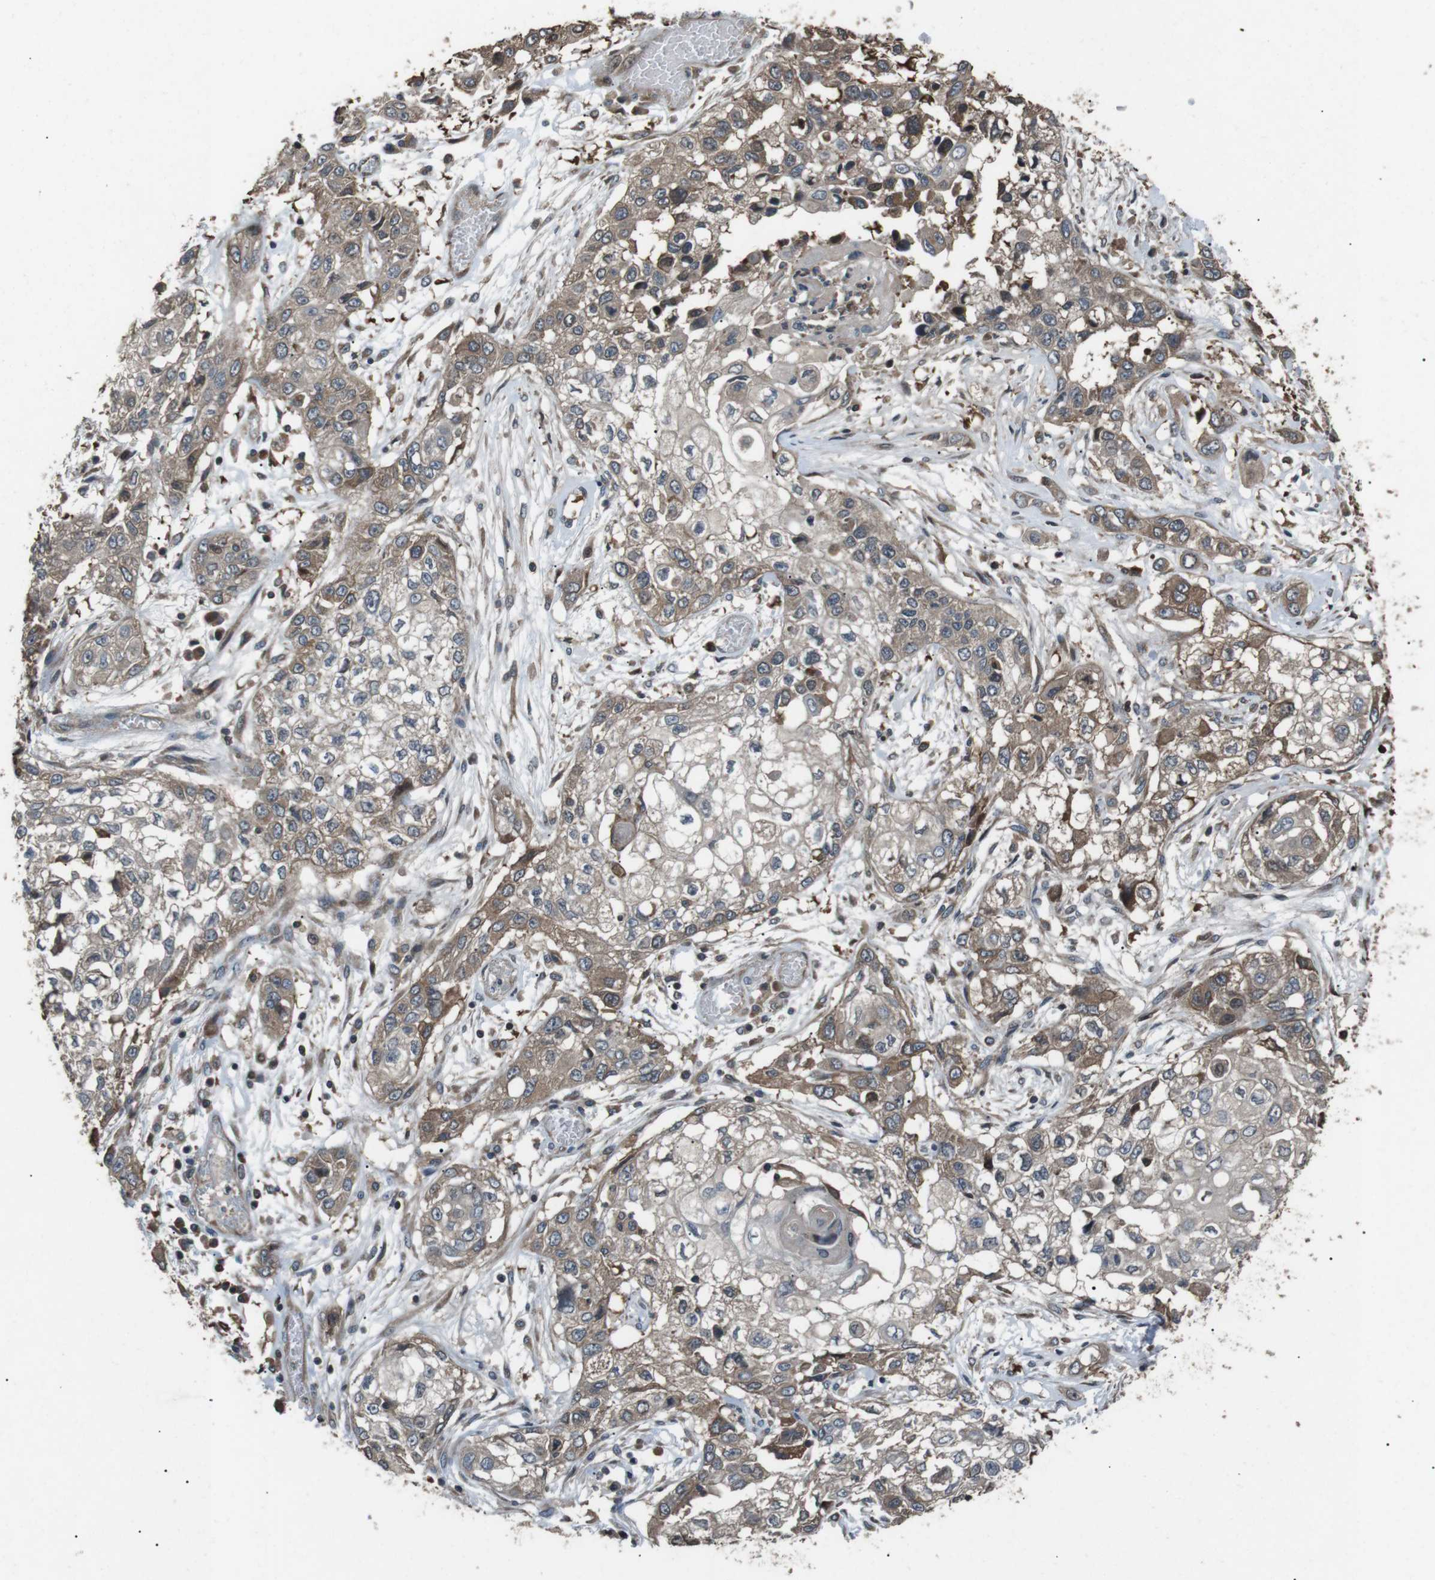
{"staining": {"intensity": "weak", "quantity": "<25%", "location": "cytoplasmic/membranous"}, "tissue": "lung cancer", "cell_type": "Tumor cells", "image_type": "cancer", "snomed": [{"axis": "morphology", "description": "Squamous cell carcinoma, NOS"}, {"axis": "topography", "description": "Lung"}], "caption": "Human lung cancer (squamous cell carcinoma) stained for a protein using immunohistochemistry displays no positivity in tumor cells.", "gene": "GPR161", "patient": {"sex": "male", "age": 71}}